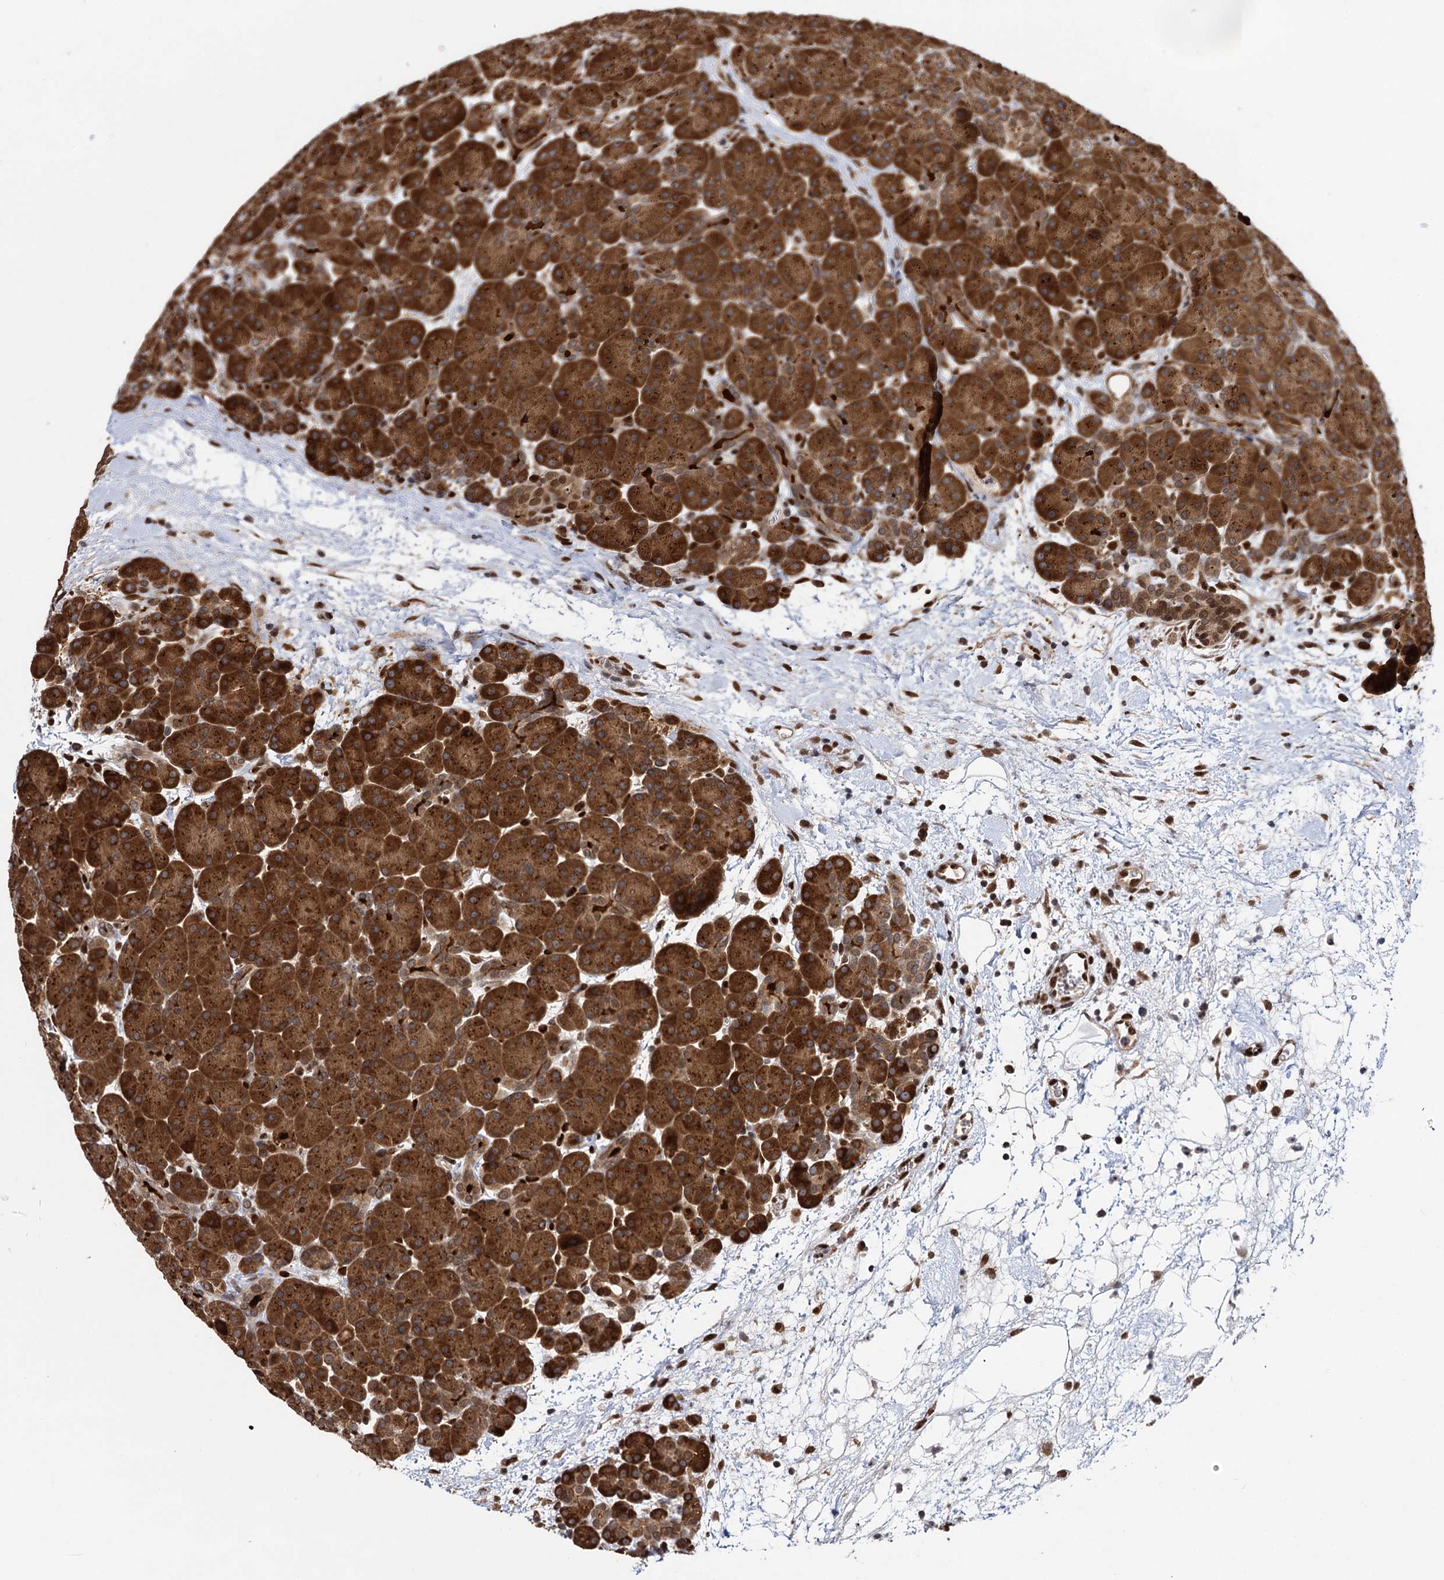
{"staining": {"intensity": "strong", "quantity": ">75%", "location": "cytoplasmic/membranous,nuclear"}, "tissue": "pancreas", "cell_type": "Exocrine glandular cells", "image_type": "normal", "snomed": [{"axis": "morphology", "description": "Normal tissue, NOS"}, {"axis": "topography", "description": "Pancreas"}], "caption": "Strong cytoplasmic/membranous,nuclear protein positivity is appreciated in about >75% of exocrine glandular cells in pancreas.", "gene": "MESD", "patient": {"sex": "male", "age": 66}}